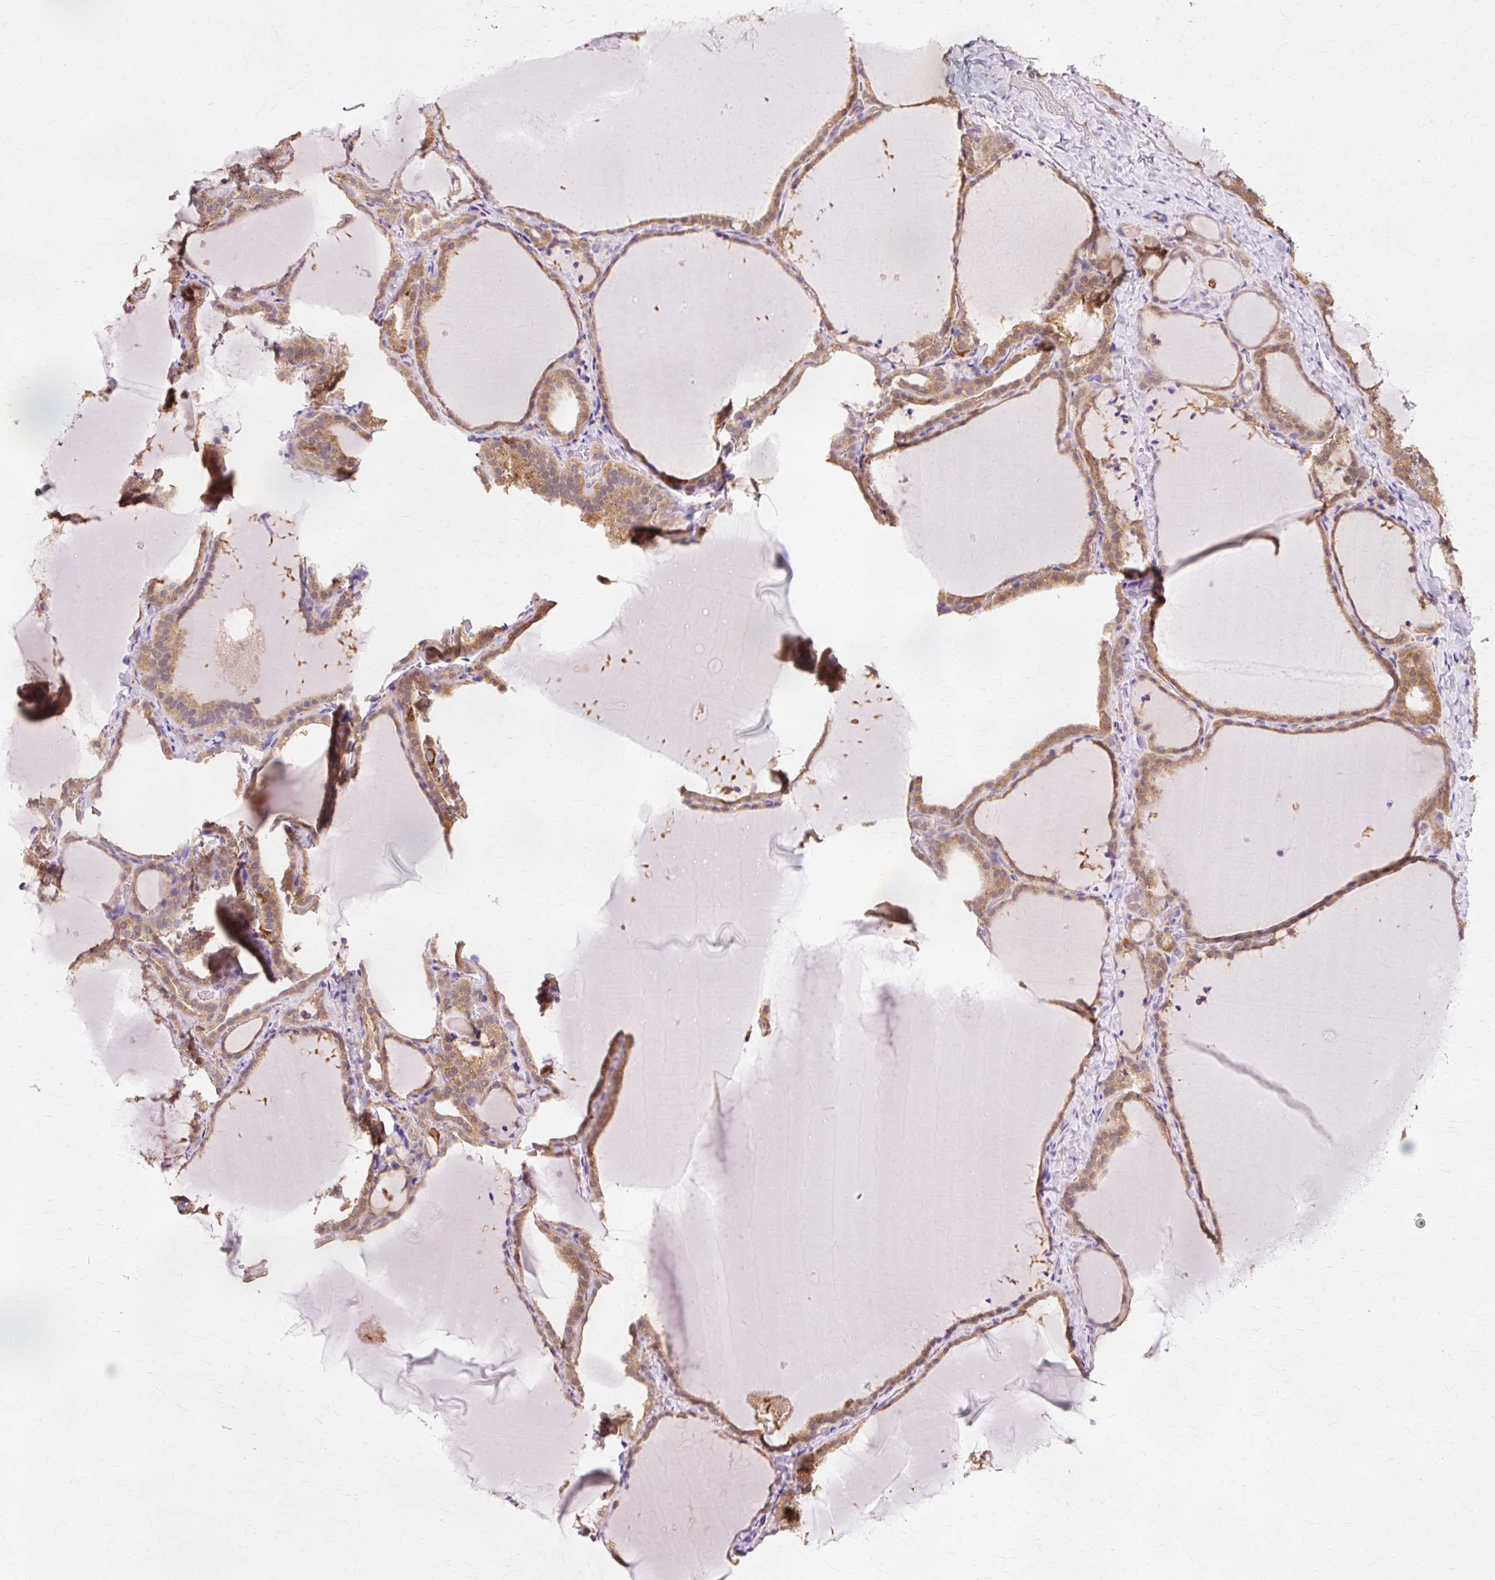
{"staining": {"intensity": "moderate", "quantity": ">75%", "location": "cytoplasmic/membranous"}, "tissue": "thyroid gland", "cell_type": "Glandular cells", "image_type": "normal", "snomed": [{"axis": "morphology", "description": "Normal tissue, NOS"}, {"axis": "topography", "description": "Thyroid gland"}], "caption": "This histopathology image demonstrates immunohistochemistry (IHC) staining of unremarkable thyroid gland, with medium moderate cytoplasmic/membranous positivity in approximately >75% of glandular cells.", "gene": "GPX1", "patient": {"sex": "female", "age": 22}}